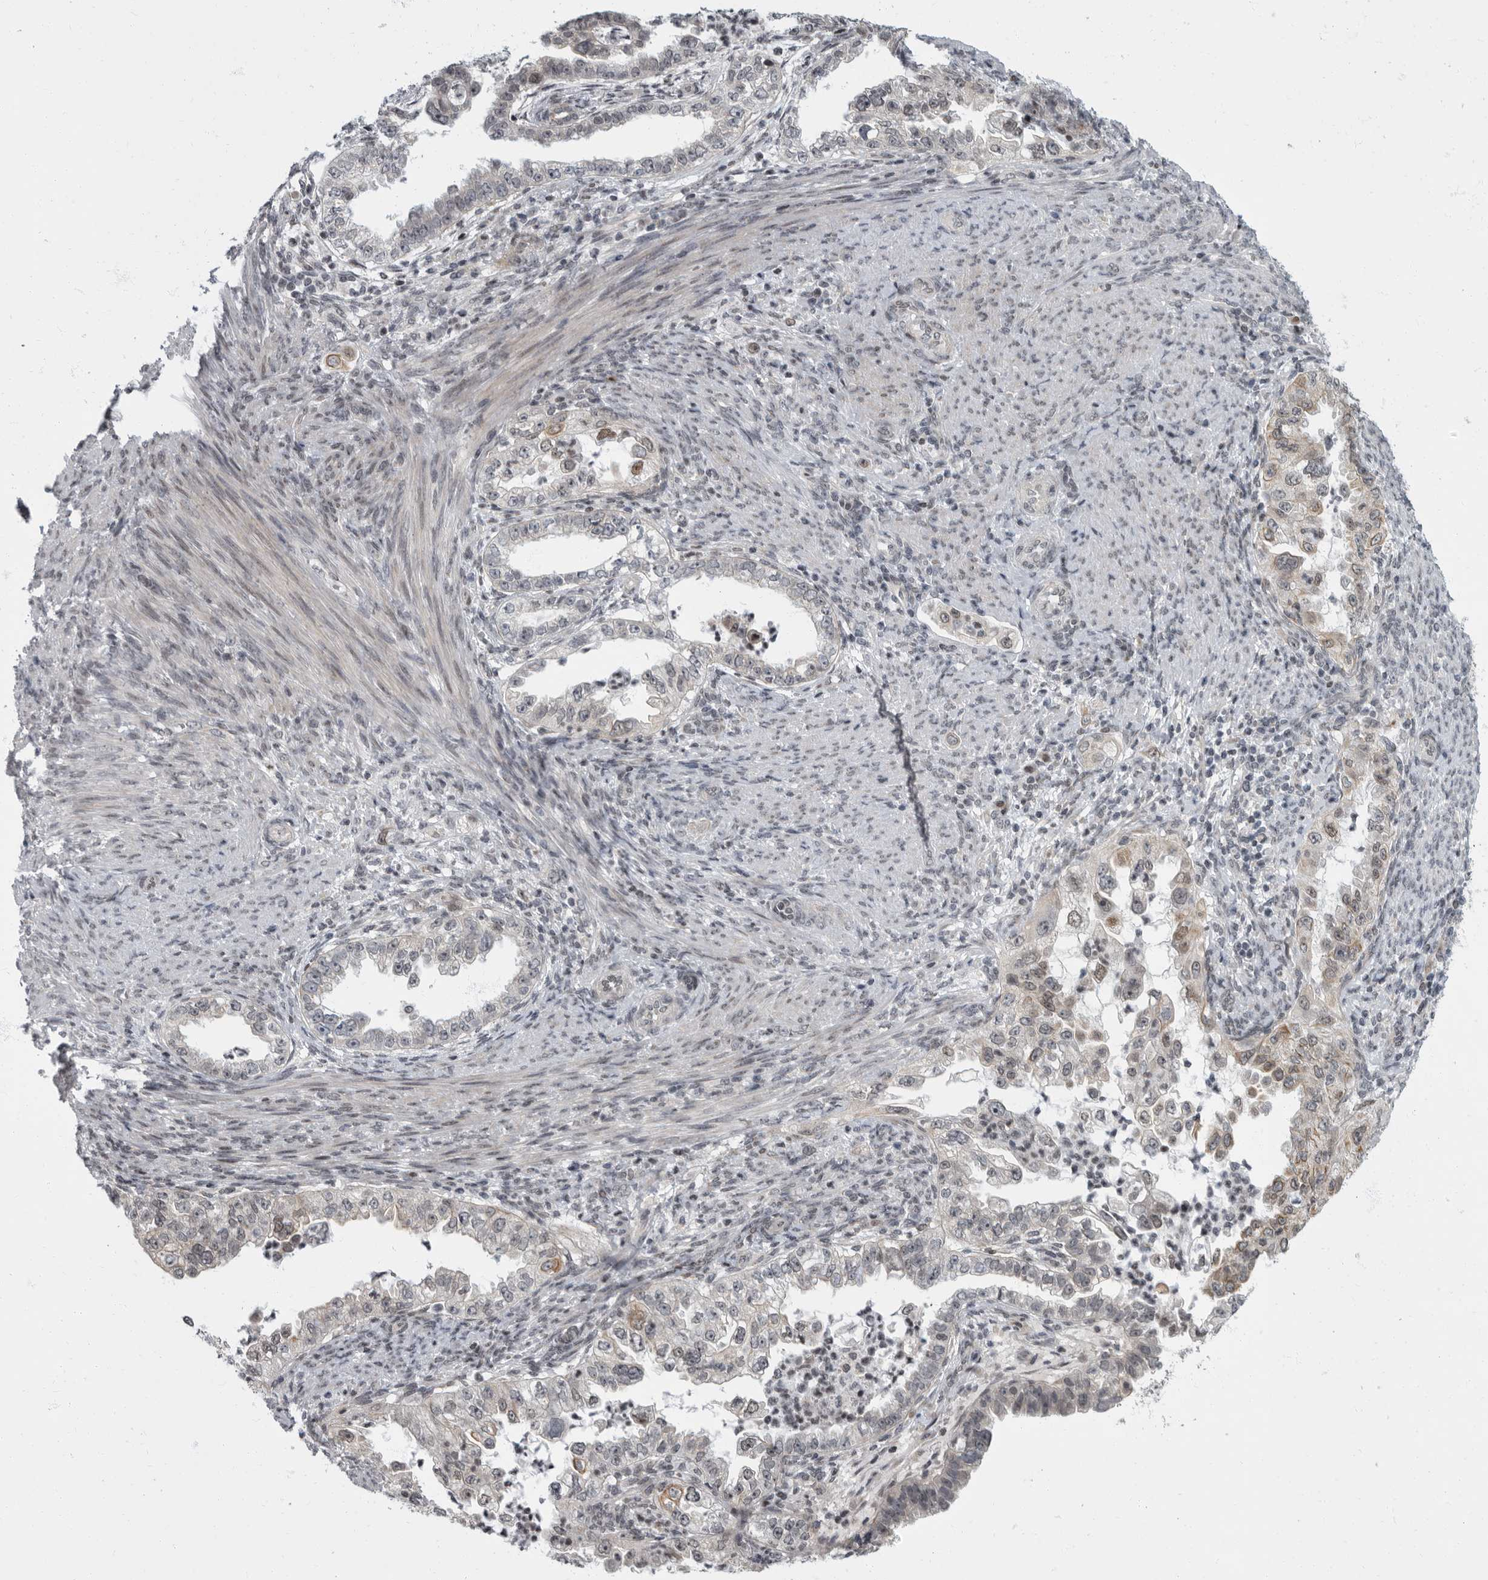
{"staining": {"intensity": "weak", "quantity": "<25%", "location": "cytoplasmic/membranous"}, "tissue": "endometrial cancer", "cell_type": "Tumor cells", "image_type": "cancer", "snomed": [{"axis": "morphology", "description": "Adenocarcinoma, NOS"}, {"axis": "topography", "description": "Endometrium"}], "caption": "High power microscopy photomicrograph of an immunohistochemistry micrograph of endometrial cancer, revealing no significant staining in tumor cells.", "gene": "EVI5", "patient": {"sex": "female", "age": 85}}